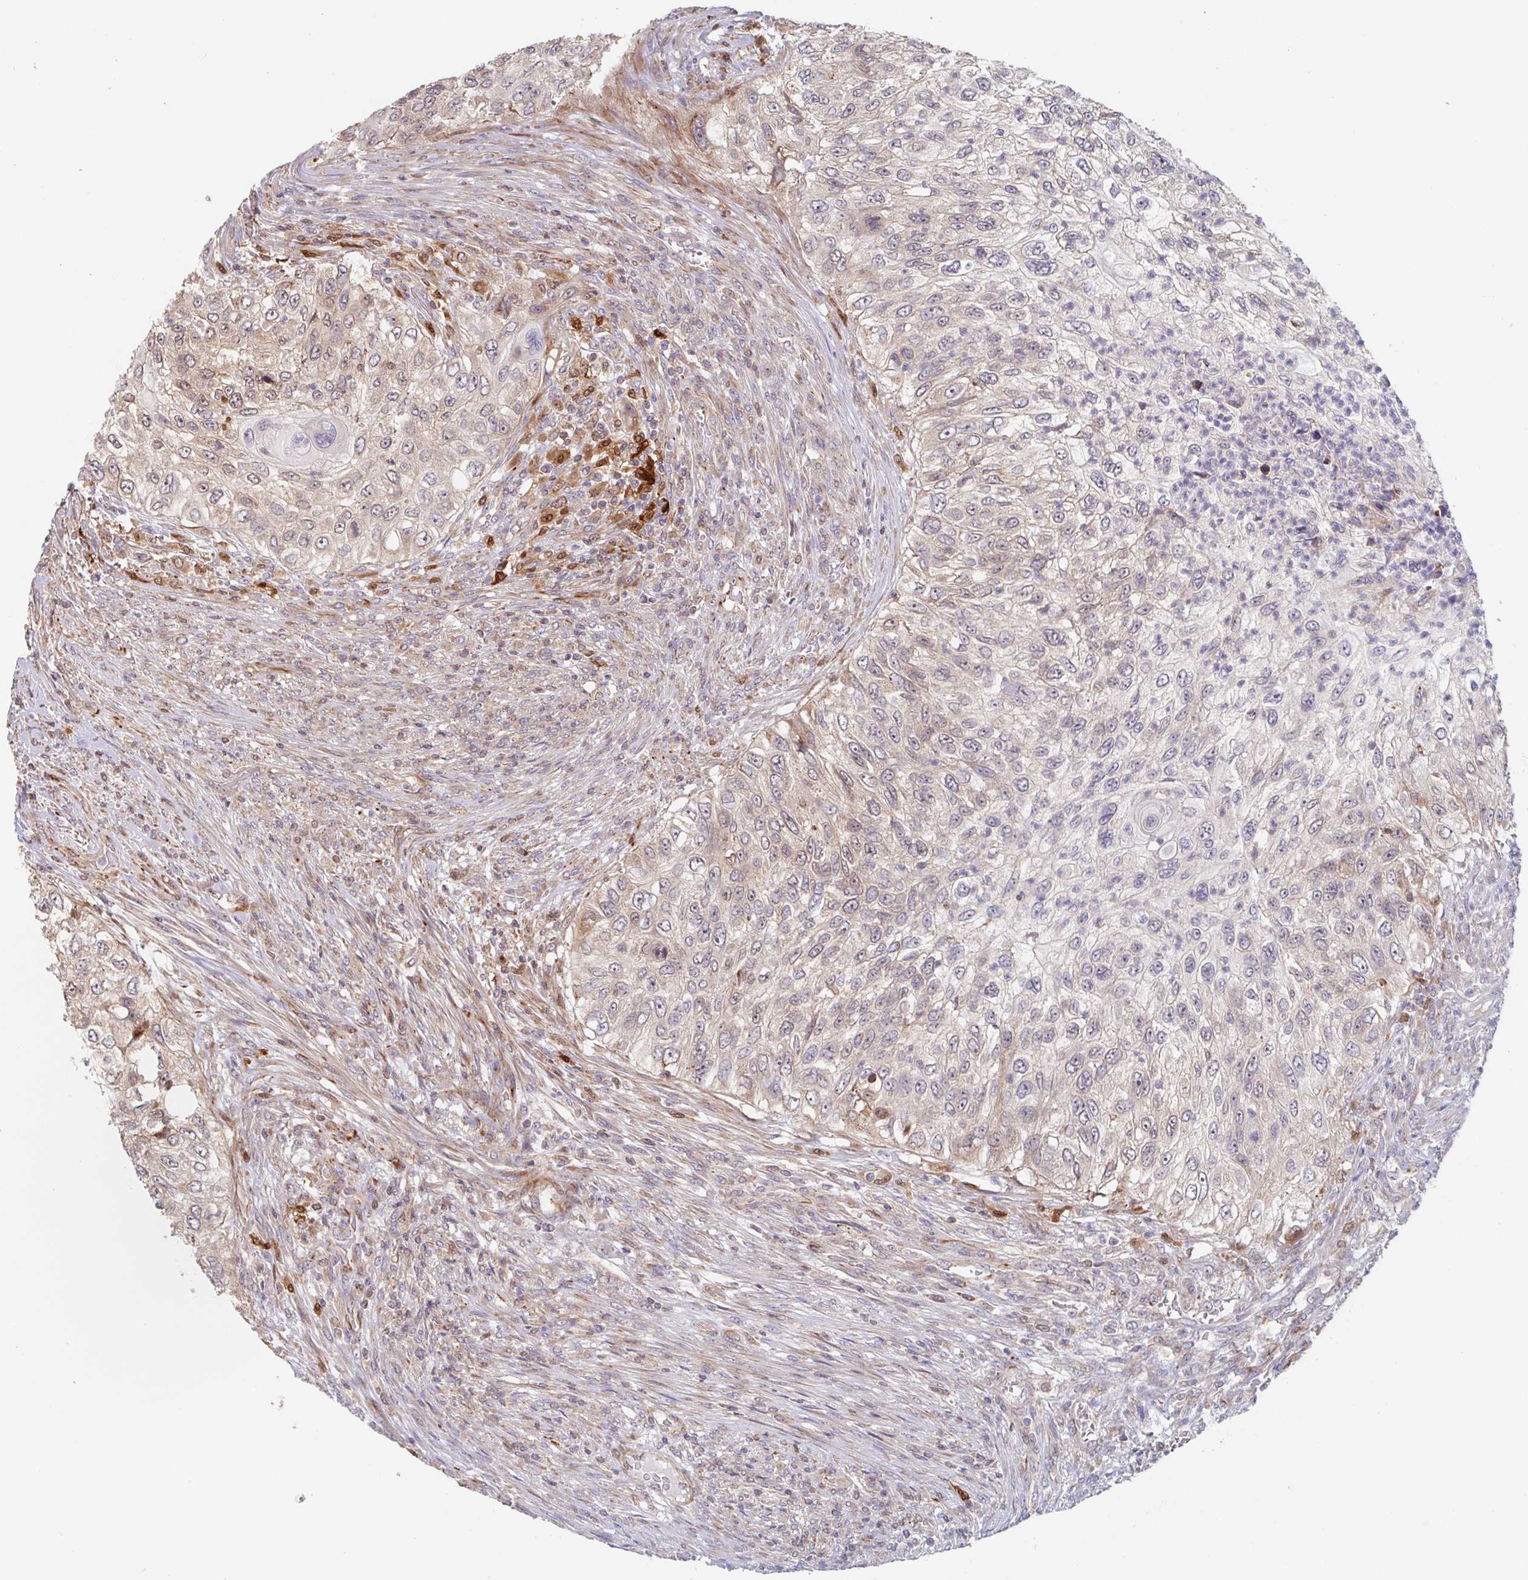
{"staining": {"intensity": "weak", "quantity": "<25%", "location": "cytoplasmic/membranous"}, "tissue": "urothelial cancer", "cell_type": "Tumor cells", "image_type": "cancer", "snomed": [{"axis": "morphology", "description": "Urothelial carcinoma, High grade"}, {"axis": "topography", "description": "Urinary bladder"}], "caption": "IHC micrograph of human urothelial cancer stained for a protein (brown), which exhibits no positivity in tumor cells.", "gene": "NUB1", "patient": {"sex": "female", "age": 60}}